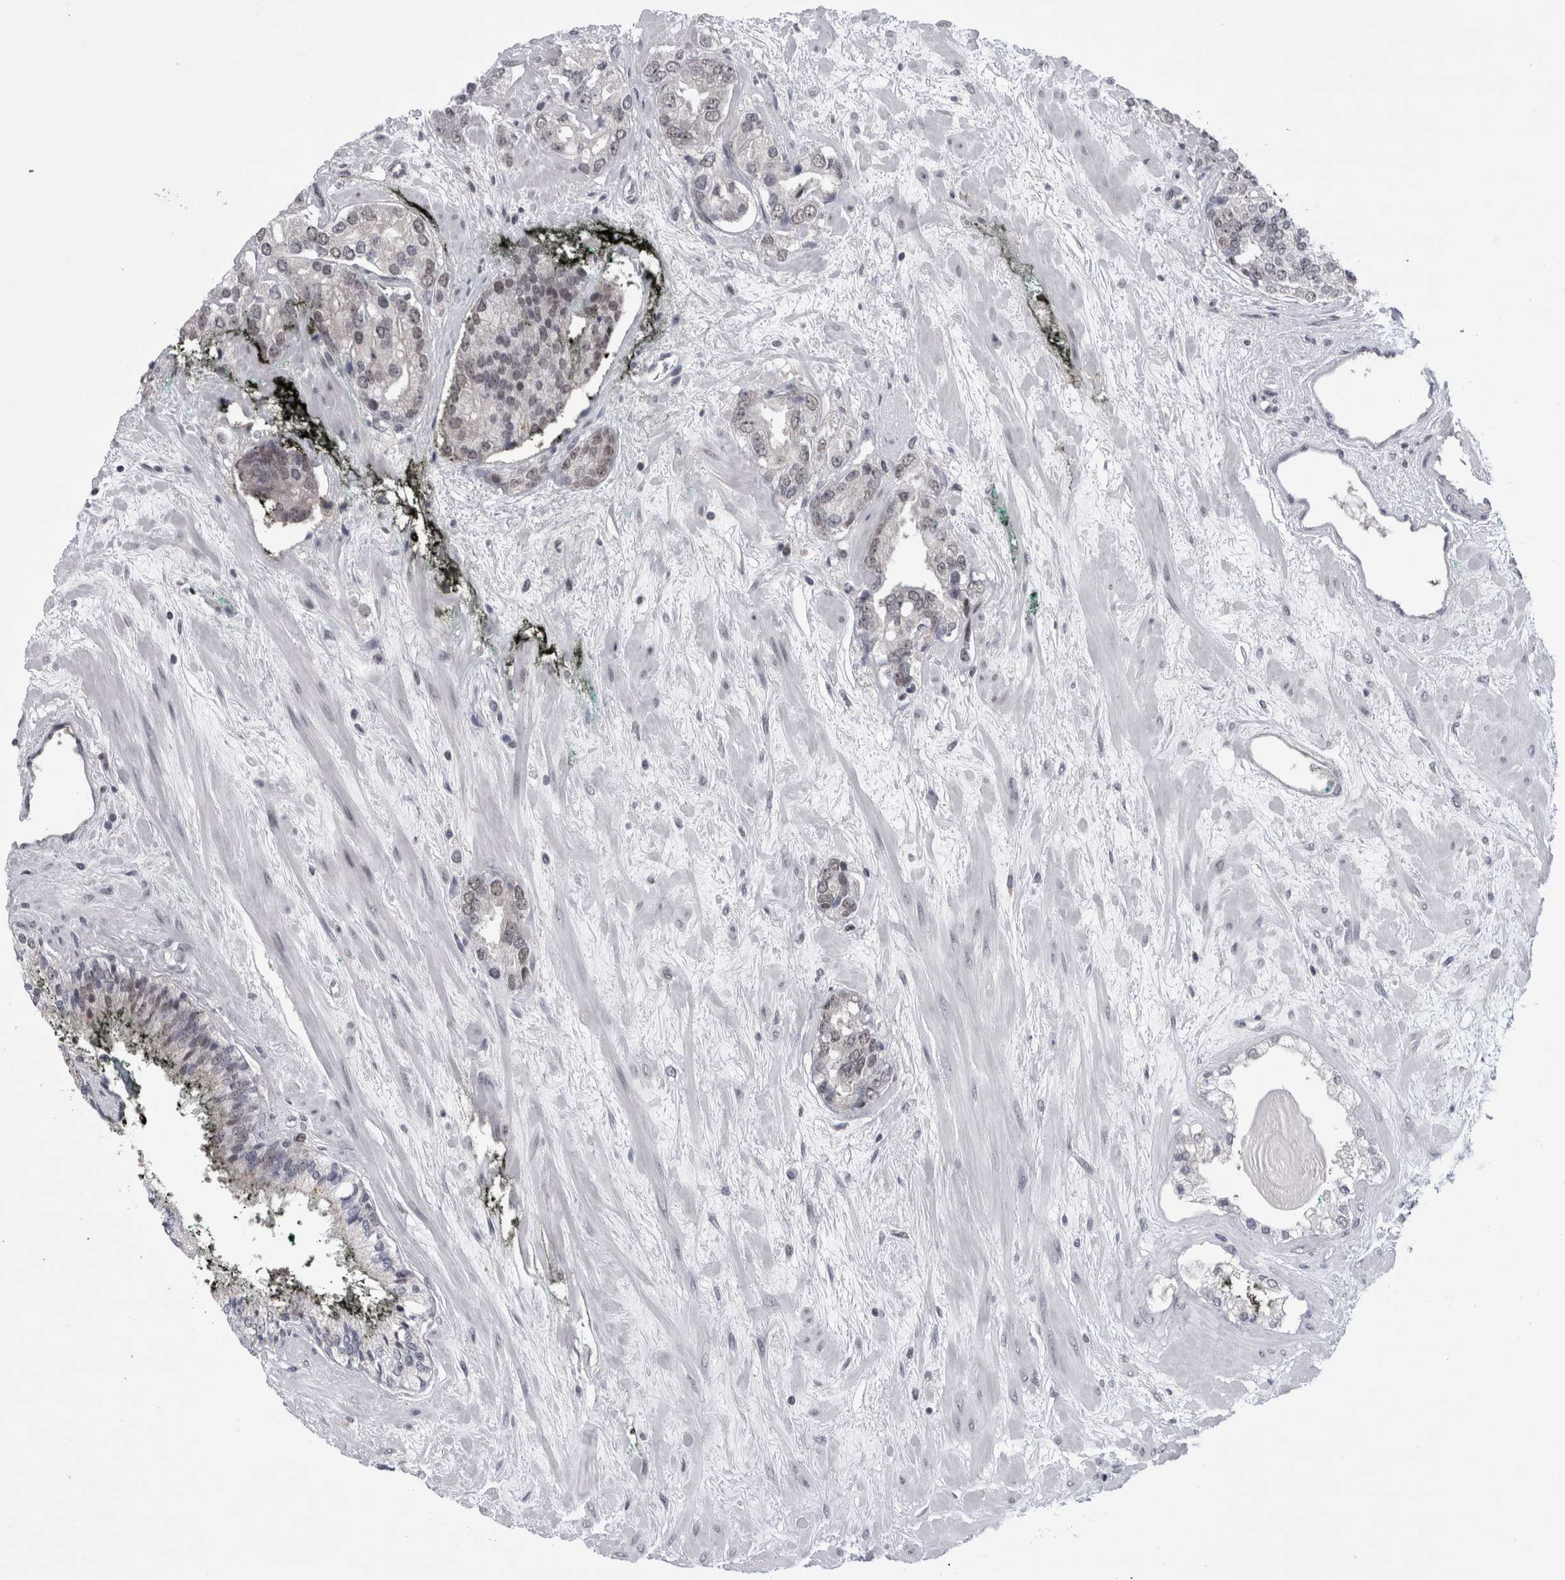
{"staining": {"intensity": "weak", "quantity": "<25%", "location": "nuclear"}, "tissue": "prostate cancer", "cell_type": "Tumor cells", "image_type": "cancer", "snomed": [{"axis": "morphology", "description": "Adenocarcinoma, High grade"}, {"axis": "topography", "description": "Prostate"}], "caption": "The histopathology image exhibits no staining of tumor cells in prostate adenocarcinoma (high-grade).", "gene": "PSMB2", "patient": {"sex": "male", "age": 71}}